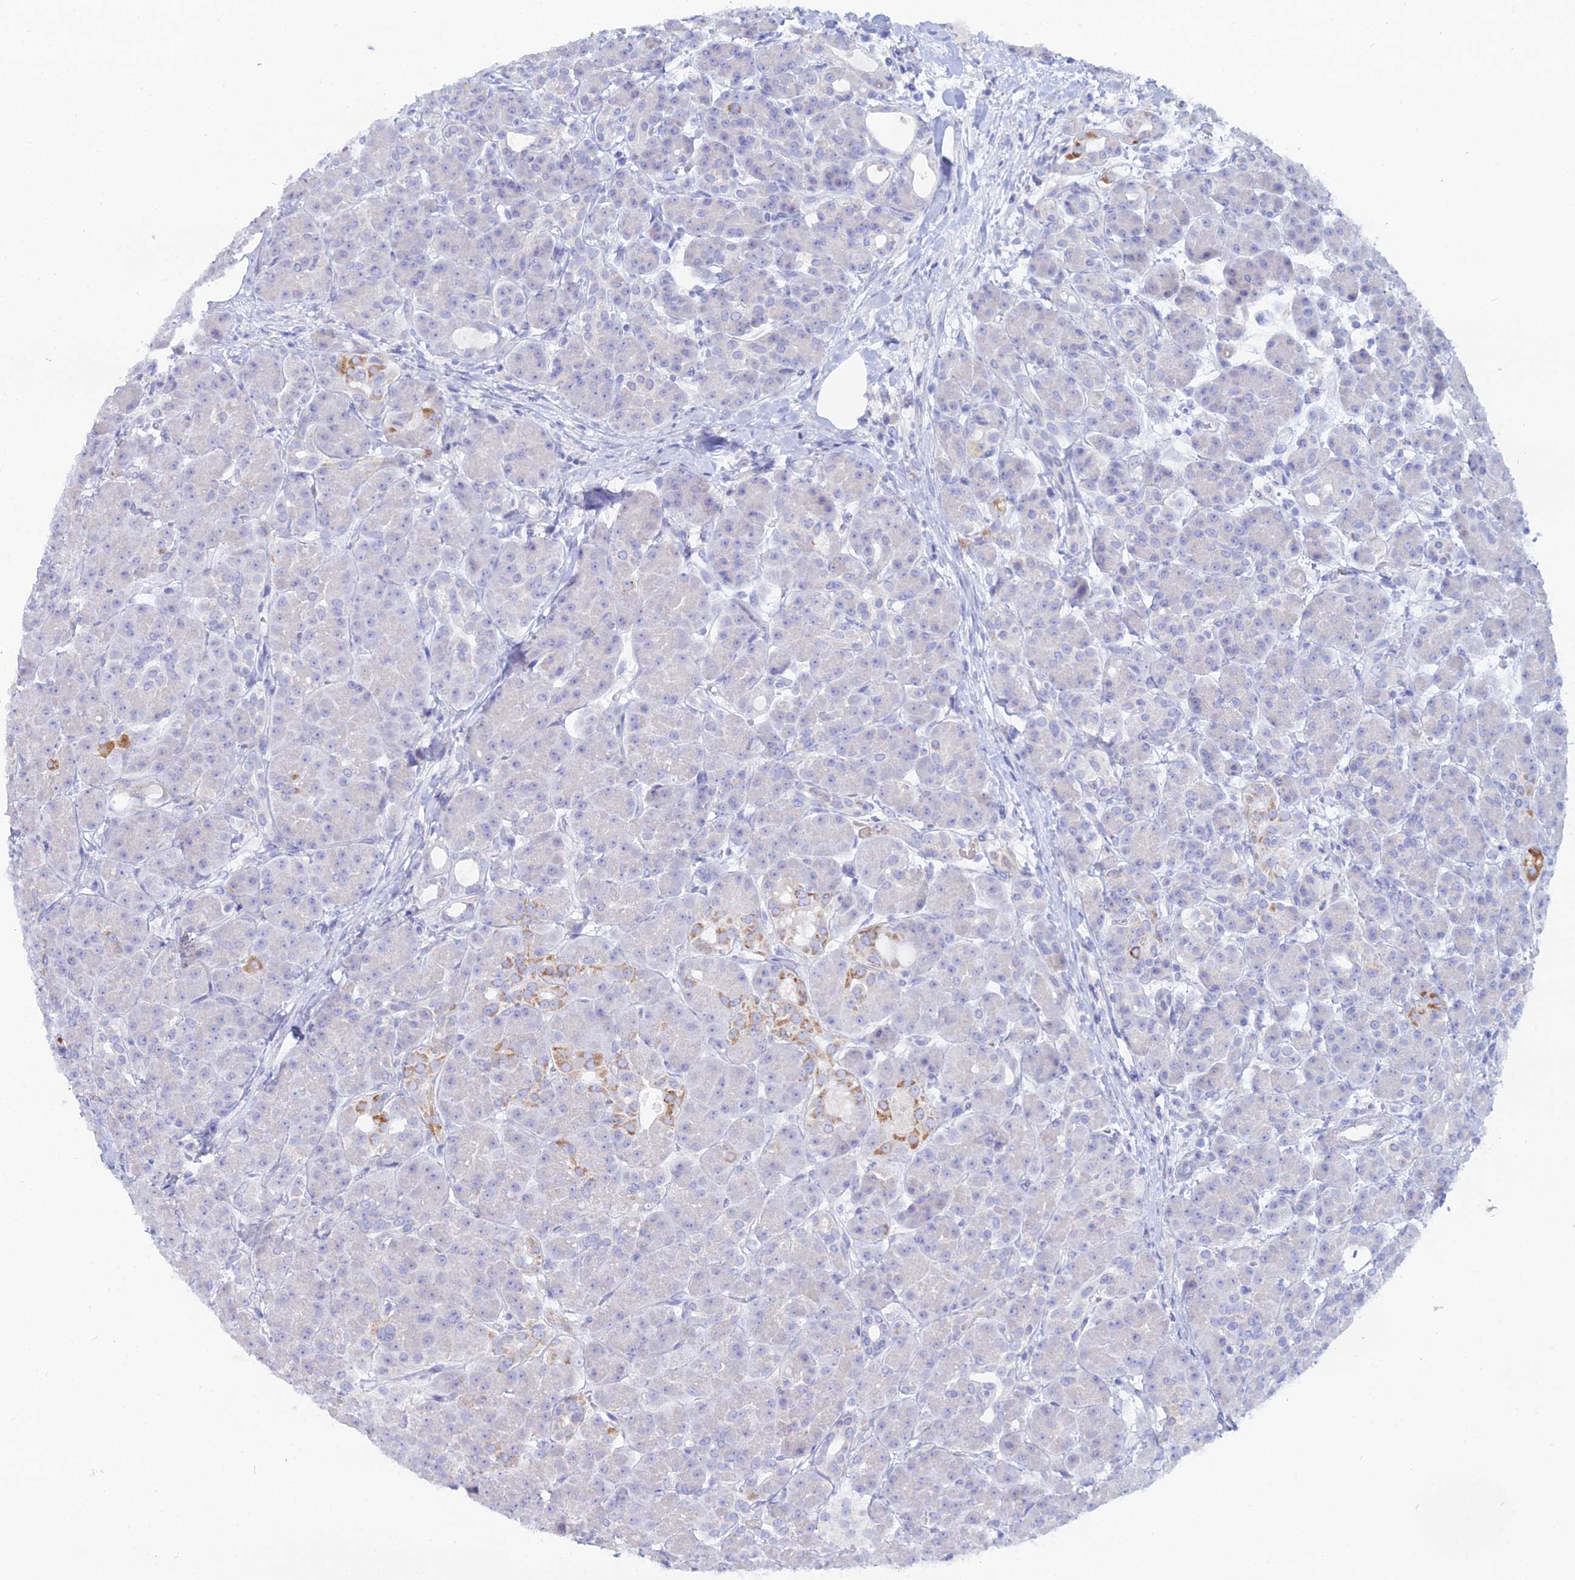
{"staining": {"intensity": "moderate", "quantity": "<25%", "location": "cytoplasmic/membranous"}, "tissue": "pancreas", "cell_type": "Exocrine glandular cells", "image_type": "normal", "snomed": [{"axis": "morphology", "description": "Normal tissue, NOS"}, {"axis": "topography", "description": "Pancreas"}], "caption": "High-power microscopy captured an IHC image of unremarkable pancreas, revealing moderate cytoplasmic/membranous expression in approximately <25% of exocrine glandular cells.", "gene": "DHX34", "patient": {"sex": "male", "age": 63}}